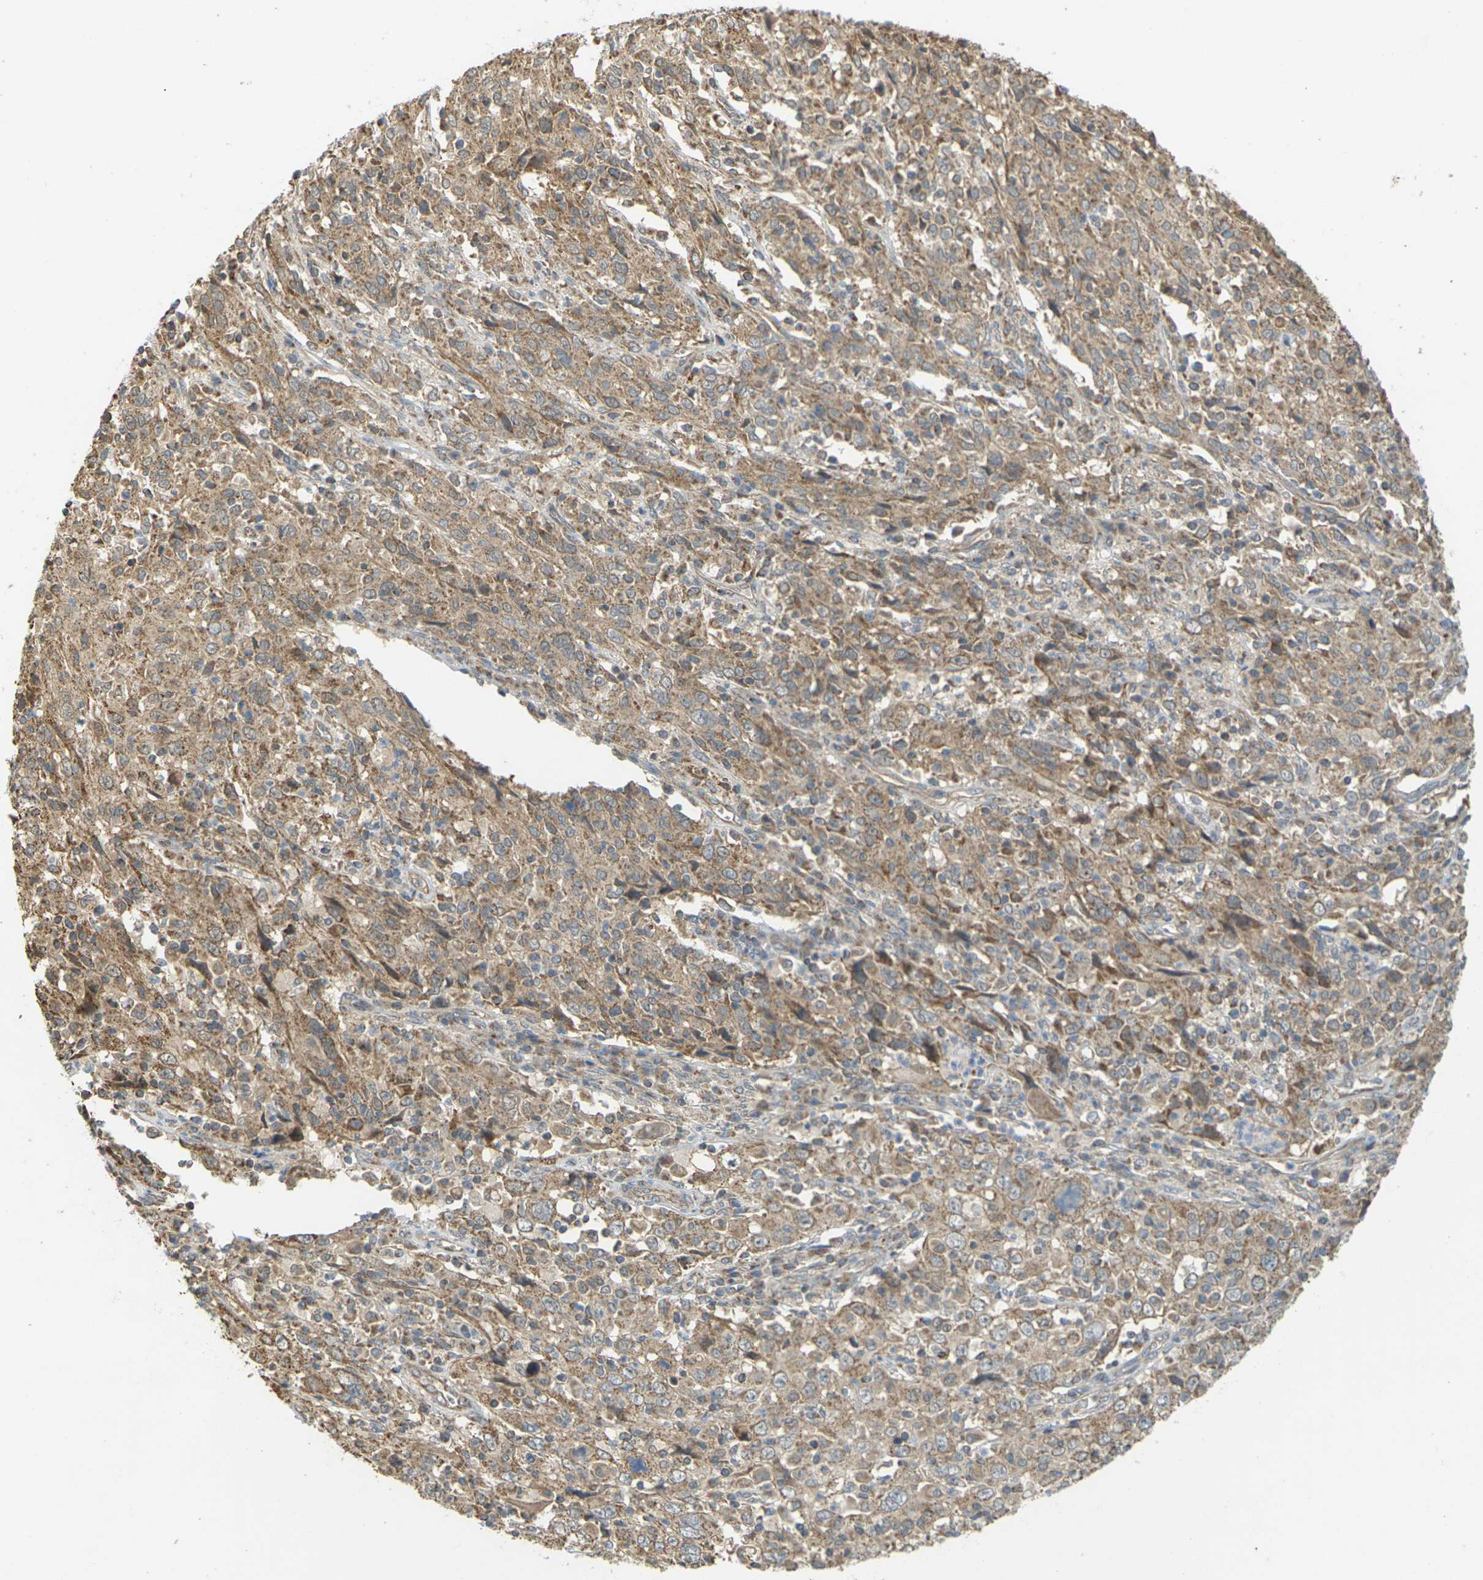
{"staining": {"intensity": "moderate", "quantity": ">75%", "location": "cytoplasmic/membranous"}, "tissue": "cervical cancer", "cell_type": "Tumor cells", "image_type": "cancer", "snomed": [{"axis": "morphology", "description": "Squamous cell carcinoma, NOS"}, {"axis": "topography", "description": "Cervix"}], "caption": "IHC histopathology image of neoplastic tissue: human cervical cancer stained using IHC reveals medium levels of moderate protein expression localized specifically in the cytoplasmic/membranous of tumor cells, appearing as a cytoplasmic/membranous brown color.", "gene": "KSR1", "patient": {"sex": "female", "age": 46}}